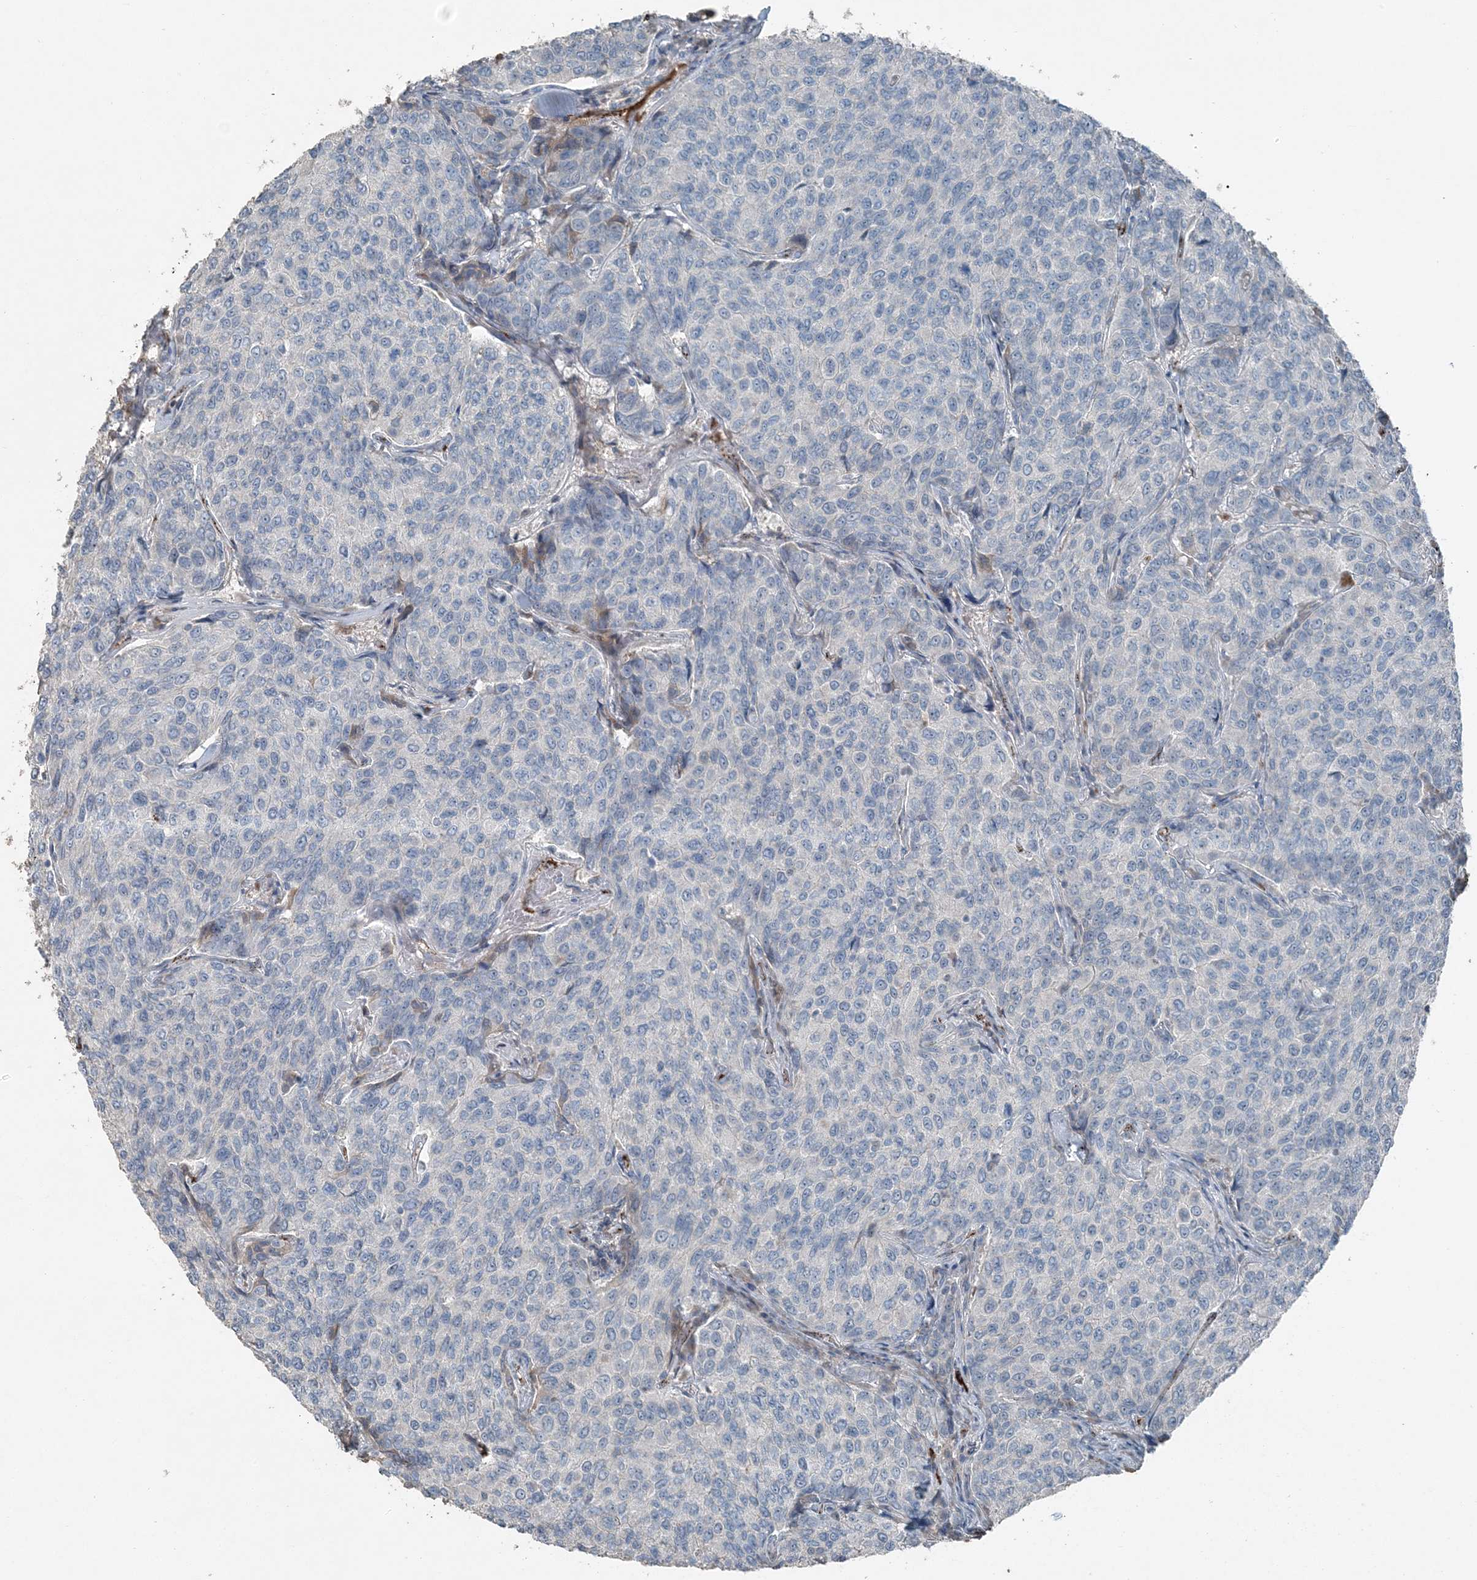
{"staining": {"intensity": "negative", "quantity": "none", "location": "none"}, "tissue": "breast cancer", "cell_type": "Tumor cells", "image_type": "cancer", "snomed": [{"axis": "morphology", "description": "Duct carcinoma"}, {"axis": "topography", "description": "Breast"}], "caption": "Immunohistochemistry of breast cancer (infiltrating ductal carcinoma) shows no staining in tumor cells.", "gene": "ELOVL7", "patient": {"sex": "female", "age": 55}}